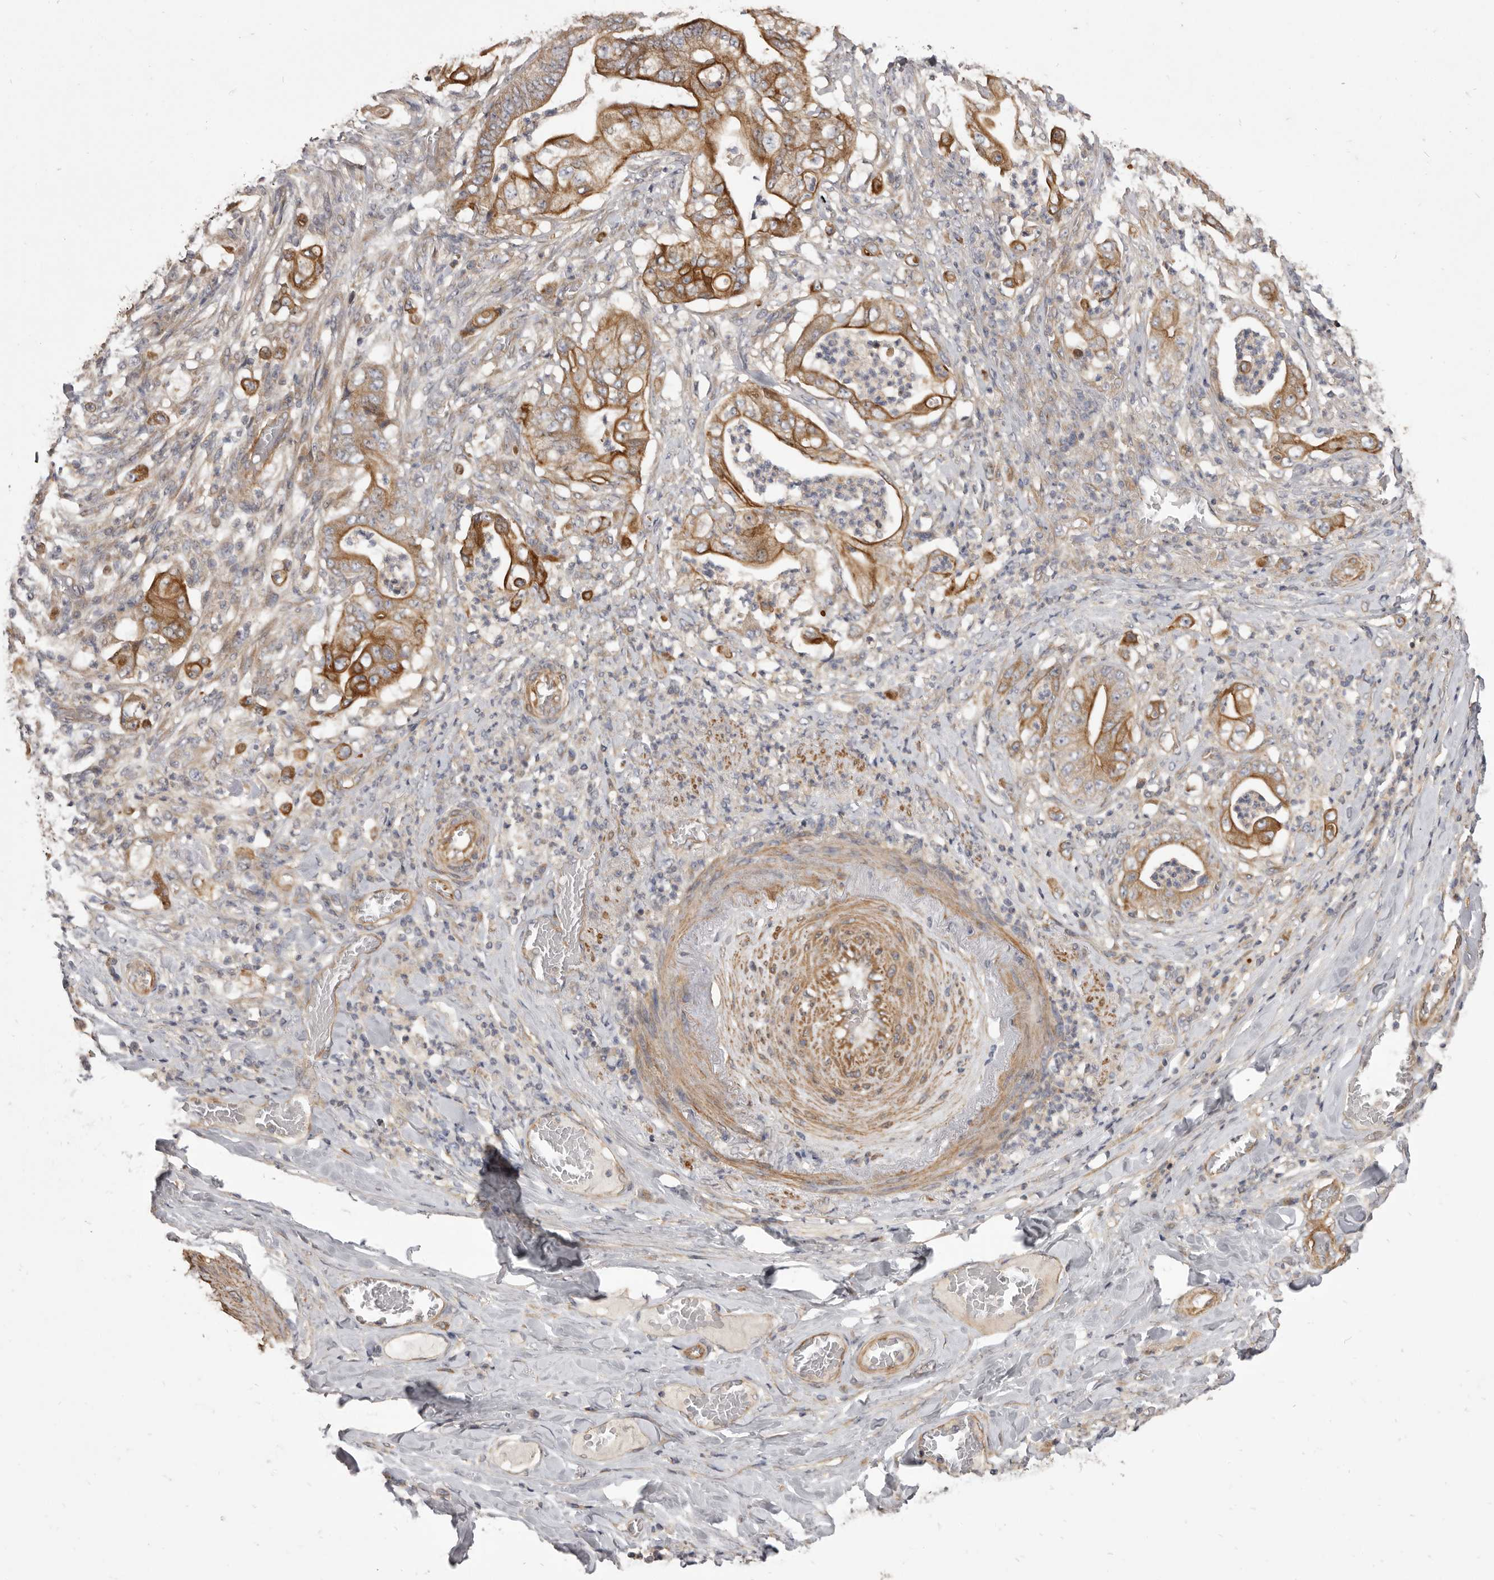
{"staining": {"intensity": "moderate", "quantity": ">75%", "location": "cytoplasmic/membranous"}, "tissue": "stomach cancer", "cell_type": "Tumor cells", "image_type": "cancer", "snomed": [{"axis": "morphology", "description": "Adenocarcinoma, NOS"}, {"axis": "topography", "description": "Stomach"}], "caption": "Stomach adenocarcinoma stained with immunohistochemistry exhibits moderate cytoplasmic/membranous staining in approximately >75% of tumor cells.", "gene": "VPS45", "patient": {"sex": "female", "age": 73}}